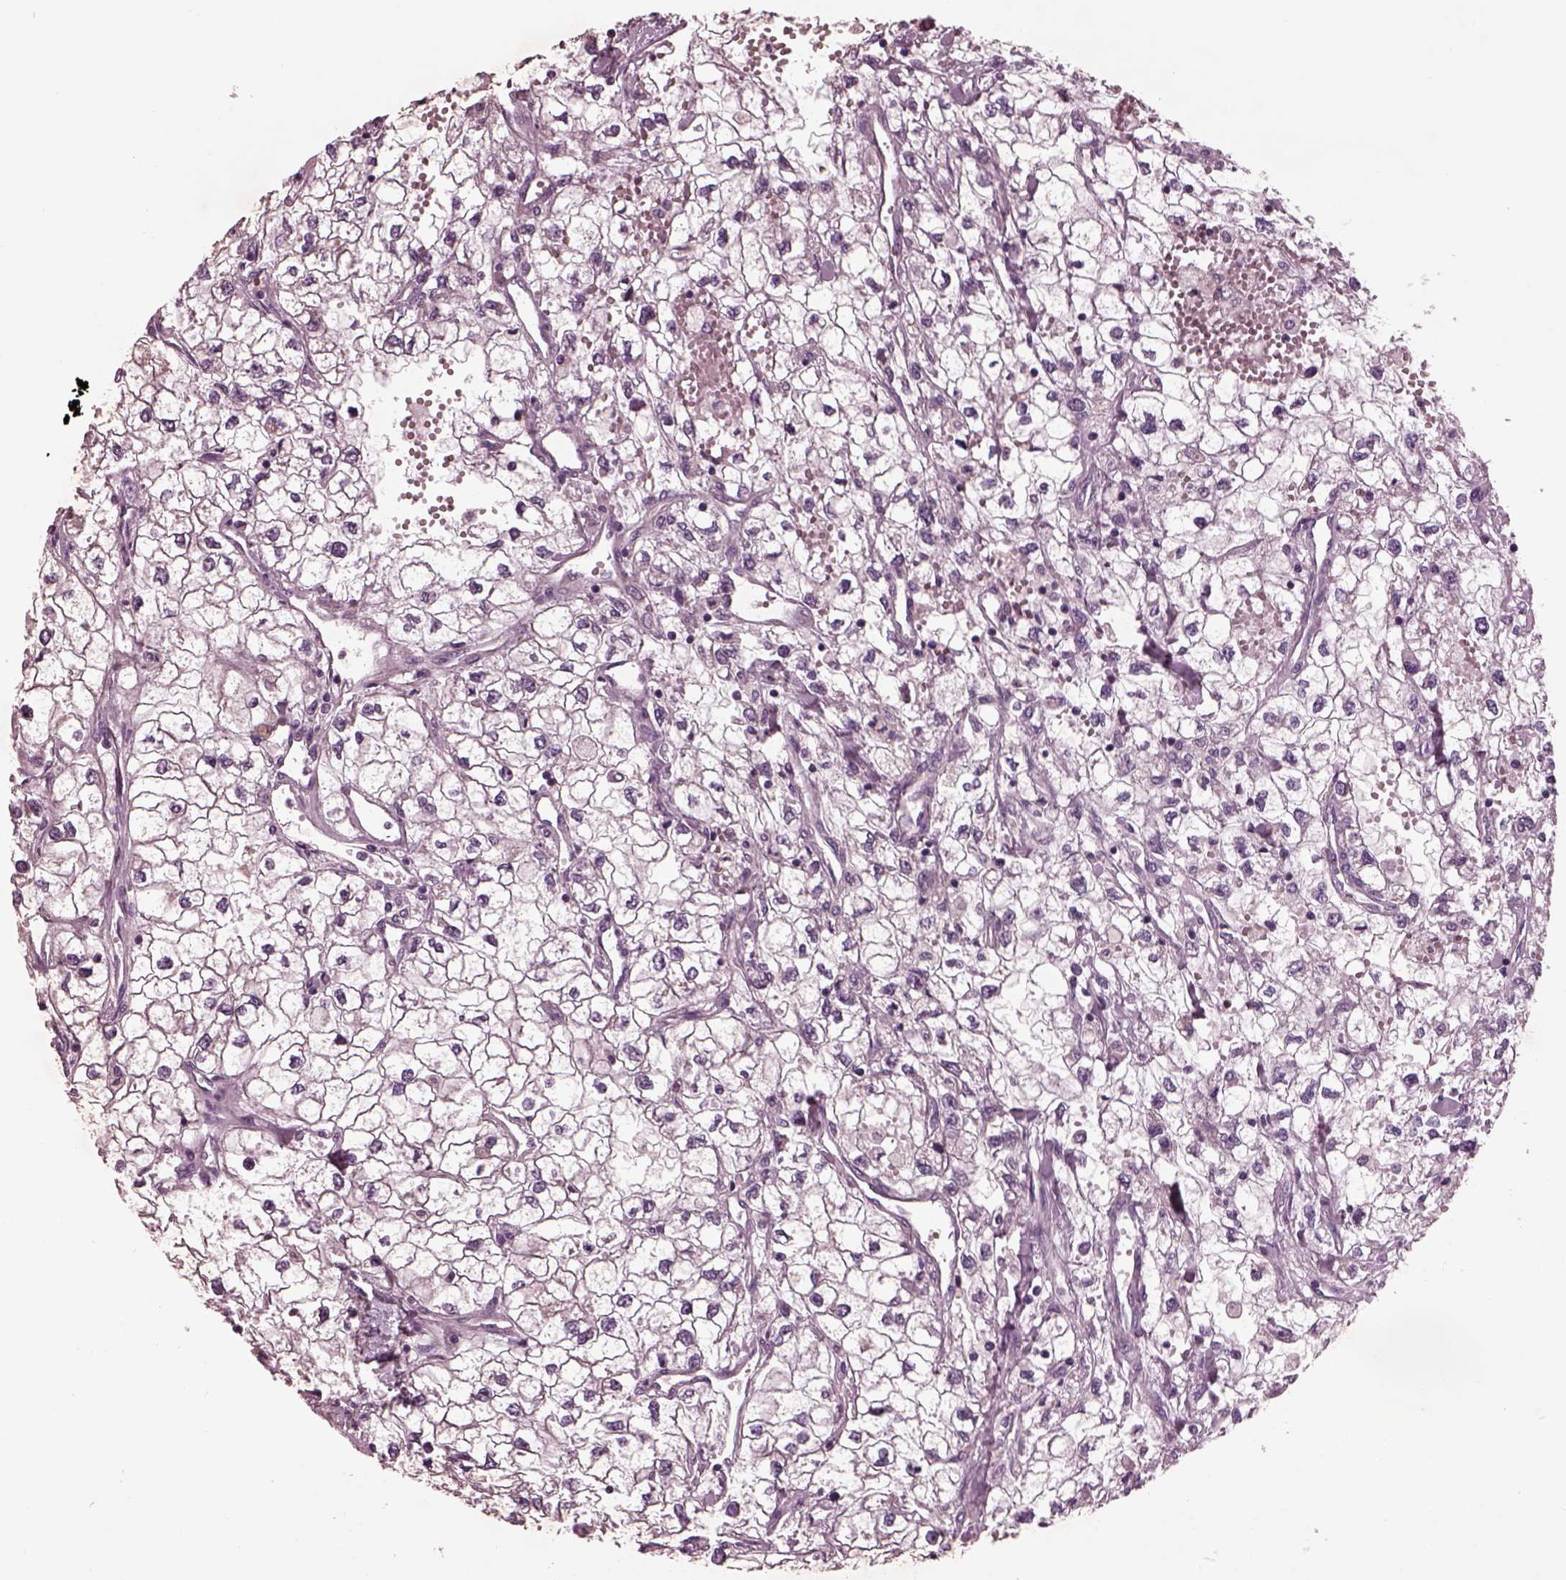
{"staining": {"intensity": "negative", "quantity": "none", "location": "none"}, "tissue": "renal cancer", "cell_type": "Tumor cells", "image_type": "cancer", "snomed": [{"axis": "morphology", "description": "Adenocarcinoma, NOS"}, {"axis": "topography", "description": "Kidney"}], "caption": "This is an immunohistochemistry photomicrograph of human renal adenocarcinoma. There is no staining in tumor cells.", "gene": "AP4M1", "patient": {"sex": "male", "age": 59}}